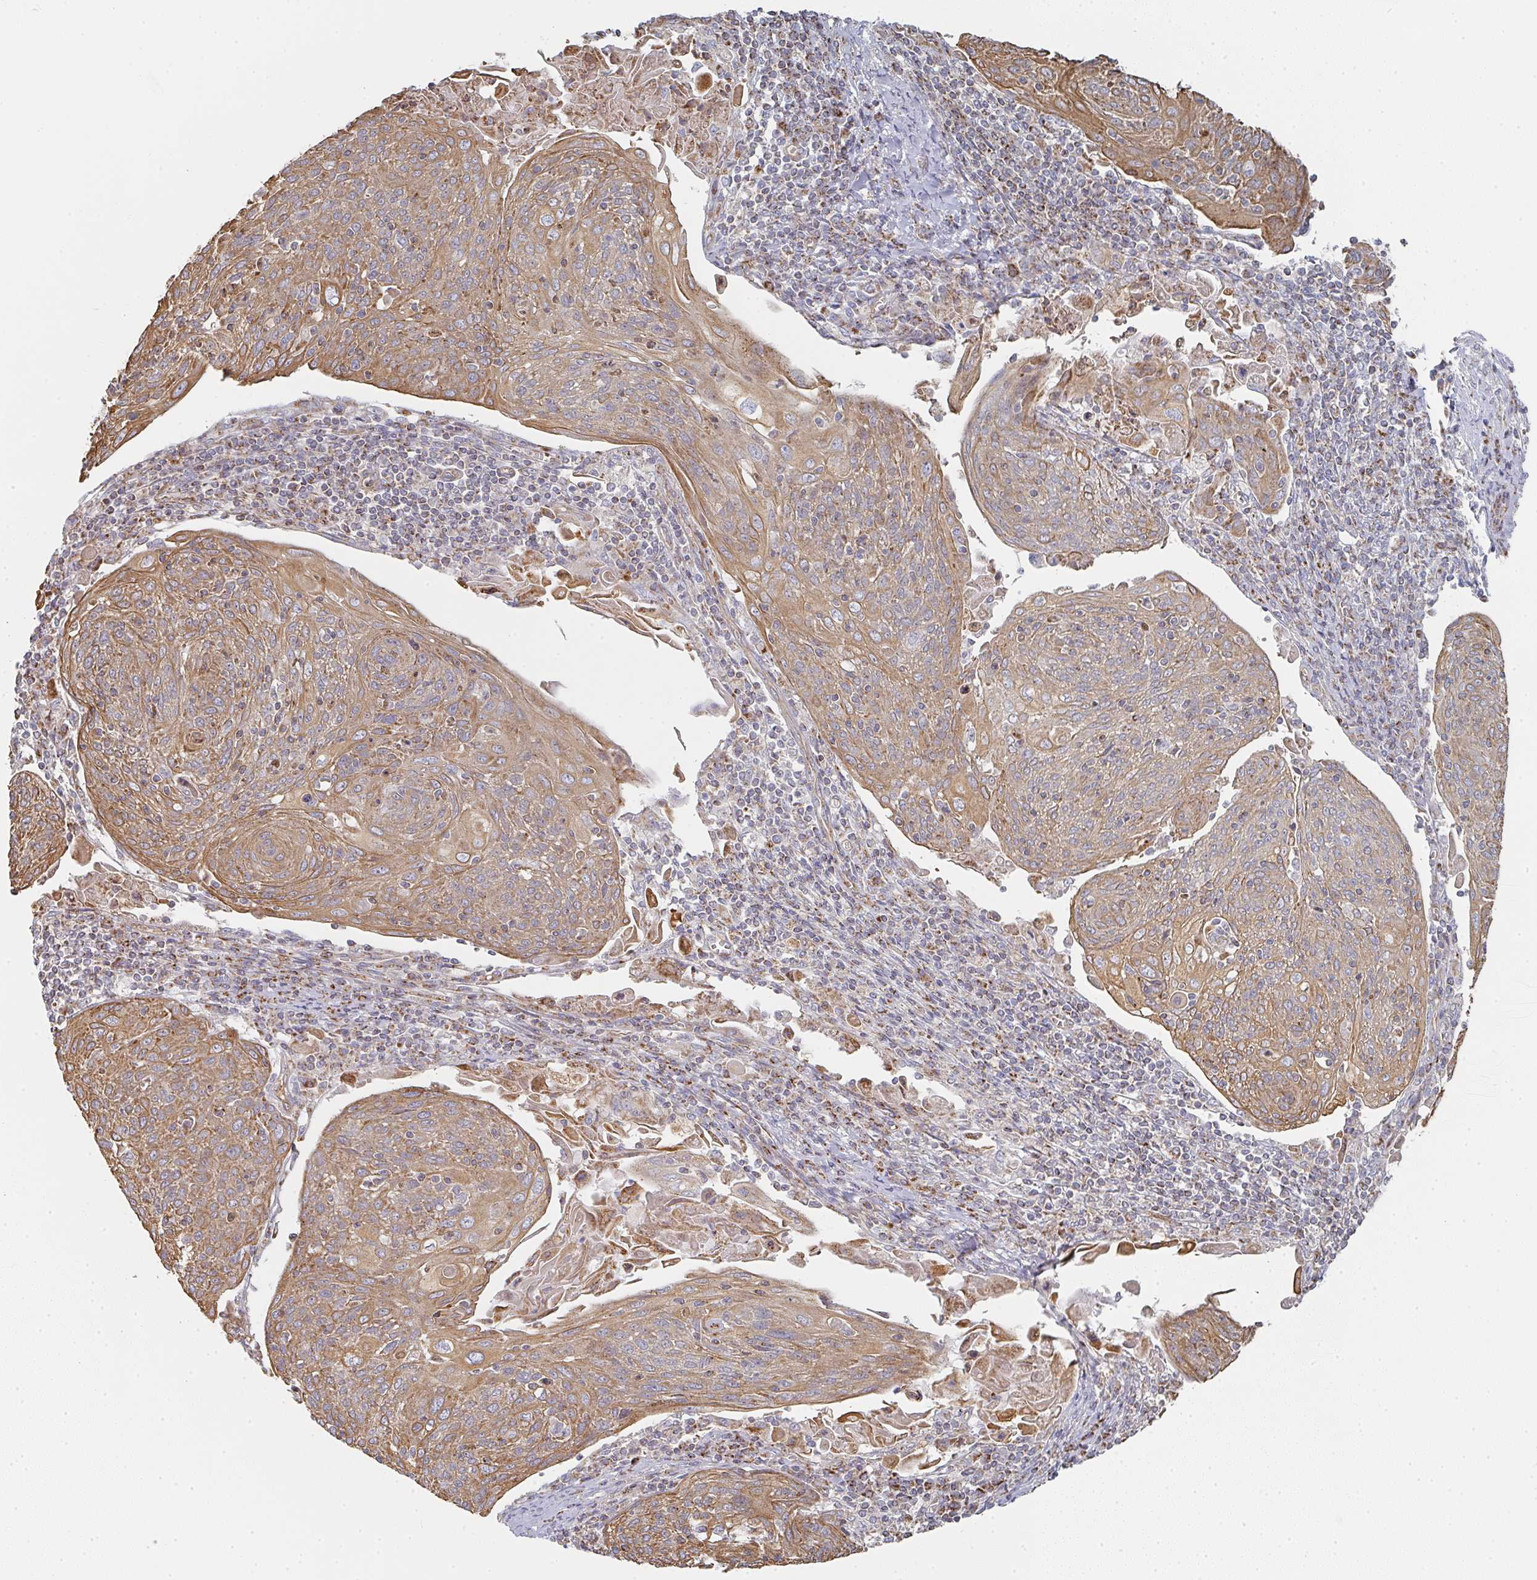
{"staining": {"intensity": "moderate", "quantity": ">75%", "location": "cytoplasmic/membranous"}, "tissue": "cervical cancer", "cell_type": "Tumor cells", "image_type": "cancer", "snomed": [{"axis": "morphology", "description": "Squamous cell carcinoma, NOS"}, {"axis": "topography", "description": "Cervix"}], "caption": "Cervical cancer (squamous cell carcinoma) tissue reveals moderate cytoplasmic/membranous staining in approximately >75% of tumor cells, visualized by immunohistochemistry.", "gene": "ZNF526", "patient": {"sex": "female", "age": 67}}